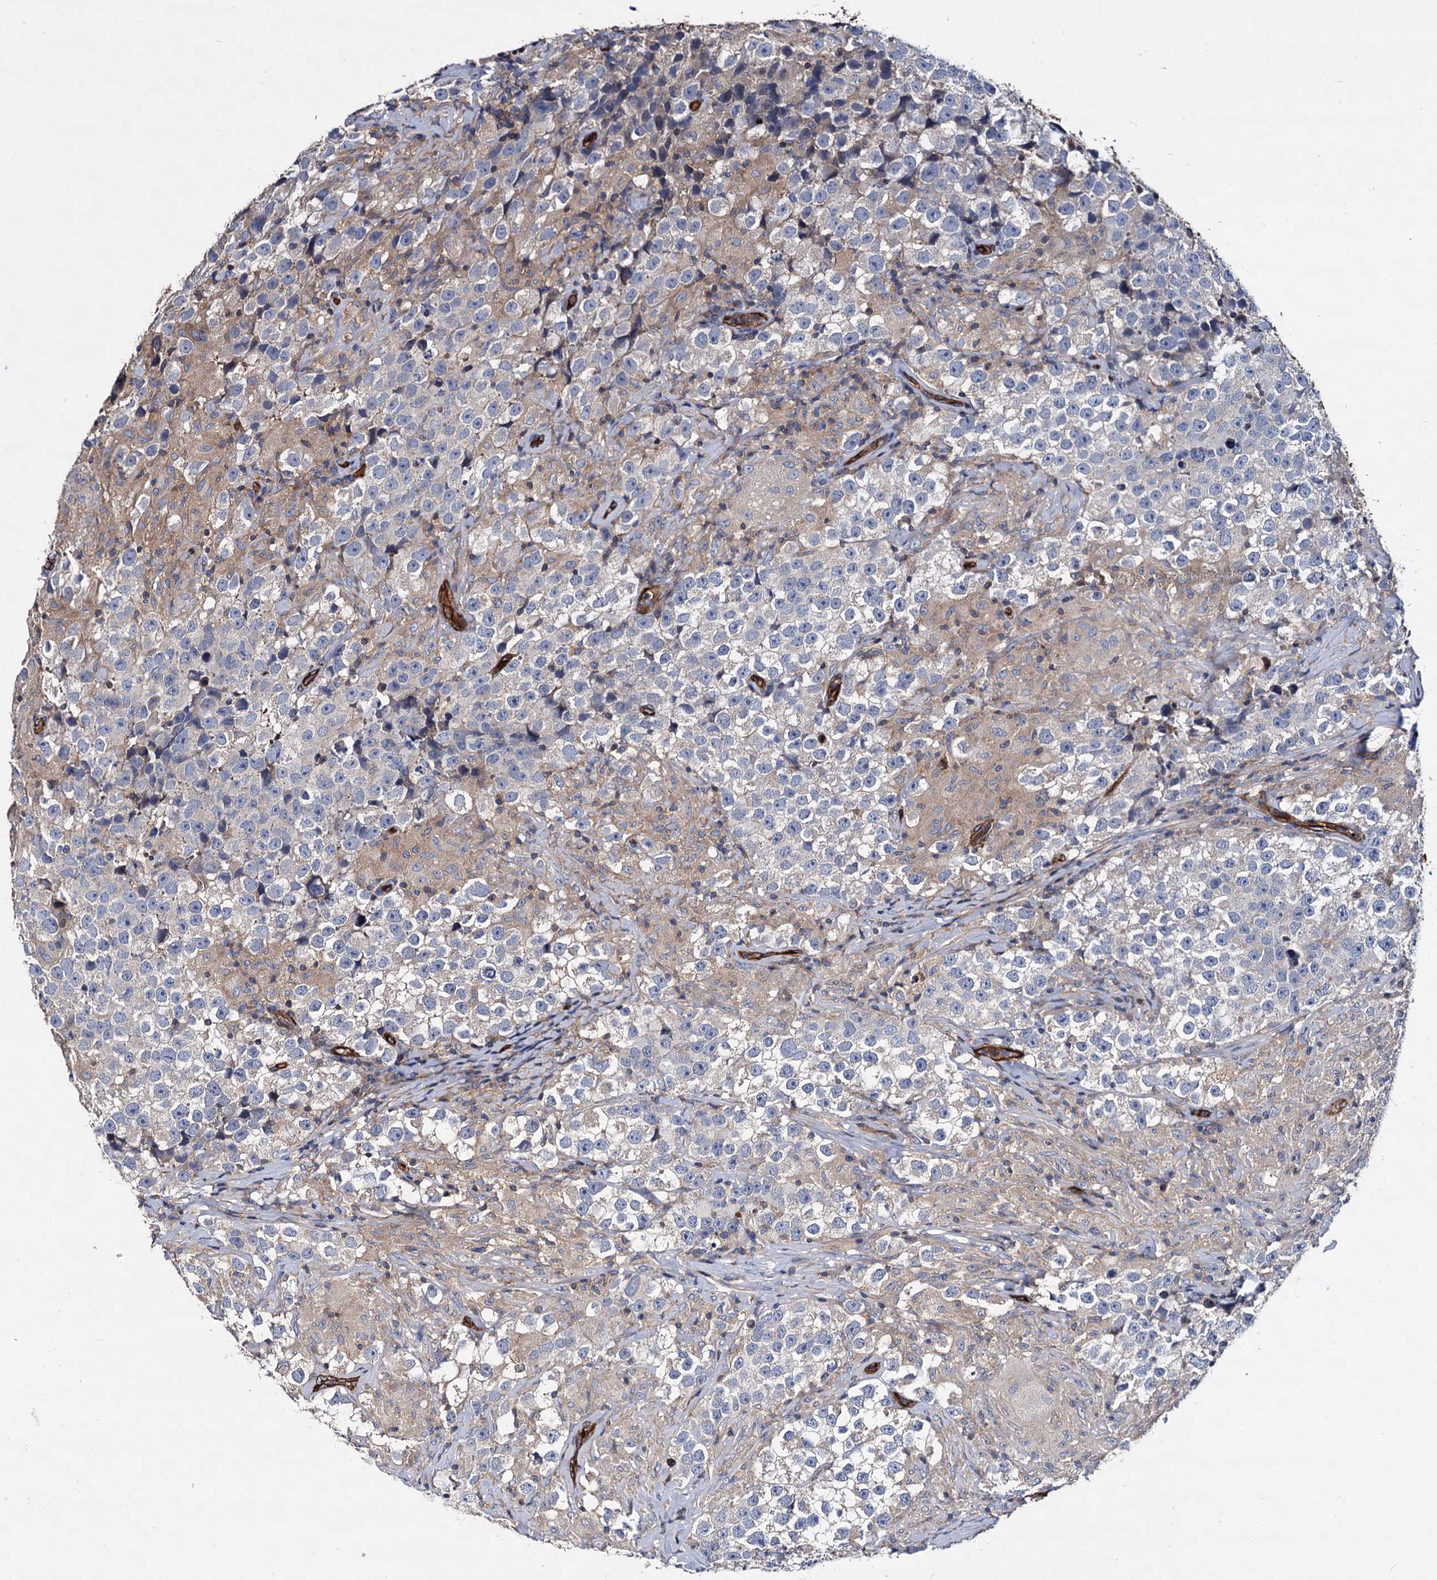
{"staining": {"intensity": "negative", "quantity": "none", "location": "none"}, "tissue": "testis cancer", "cell_type": "Tumor cells", "image_type": "cancer", "snomed": [{"axis": "morphology", "description": "Seminoma, NOS"}, {"axis": "topography", "description": "Testis"}], "caption": "Testis cancer (seminoma) stained for a protein using immunohistochemistry (IHC) exhibits no positivity tumor cells.", "gene": "CACNA1C", "patient": {"sex": "male", "age": 46}}